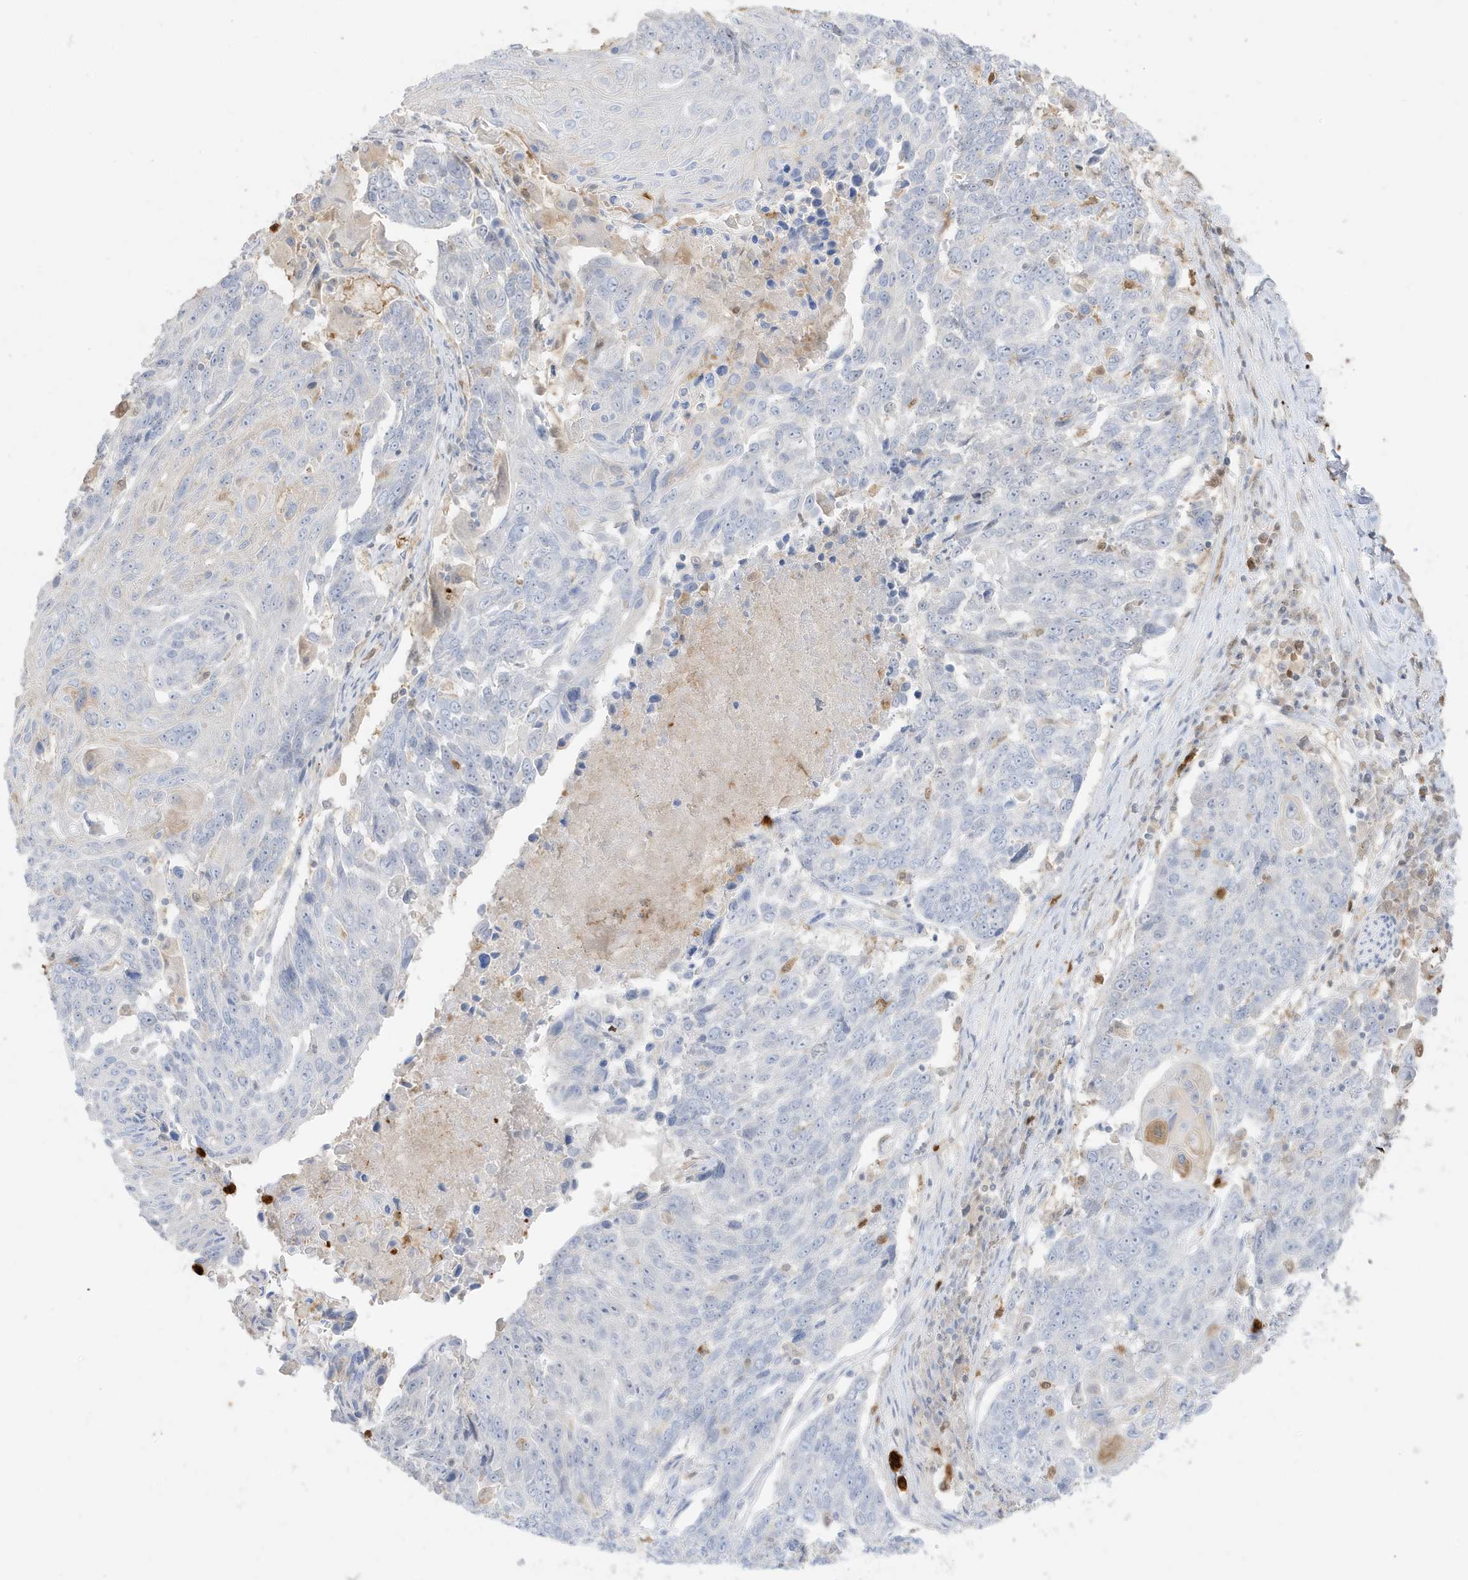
{"staining": {"intensity": "negative", "quantity": "none", "location": "none"}, "tissue": "lung cancer", "cell_type": "Tumor cells", "image_type": "cancer", "snomed": [{"axis": "morphology", "description": "Squamous cell carcinoma, NOS"}, {"axis": "topography", "description": "Lung"}], "caption": "Immunohistochemical staining of squamous cell carcinoma (lung) shows no significant expression in tumor cells.", "gene": "GCA", "patient": {"sex": "male", "age": 66}}